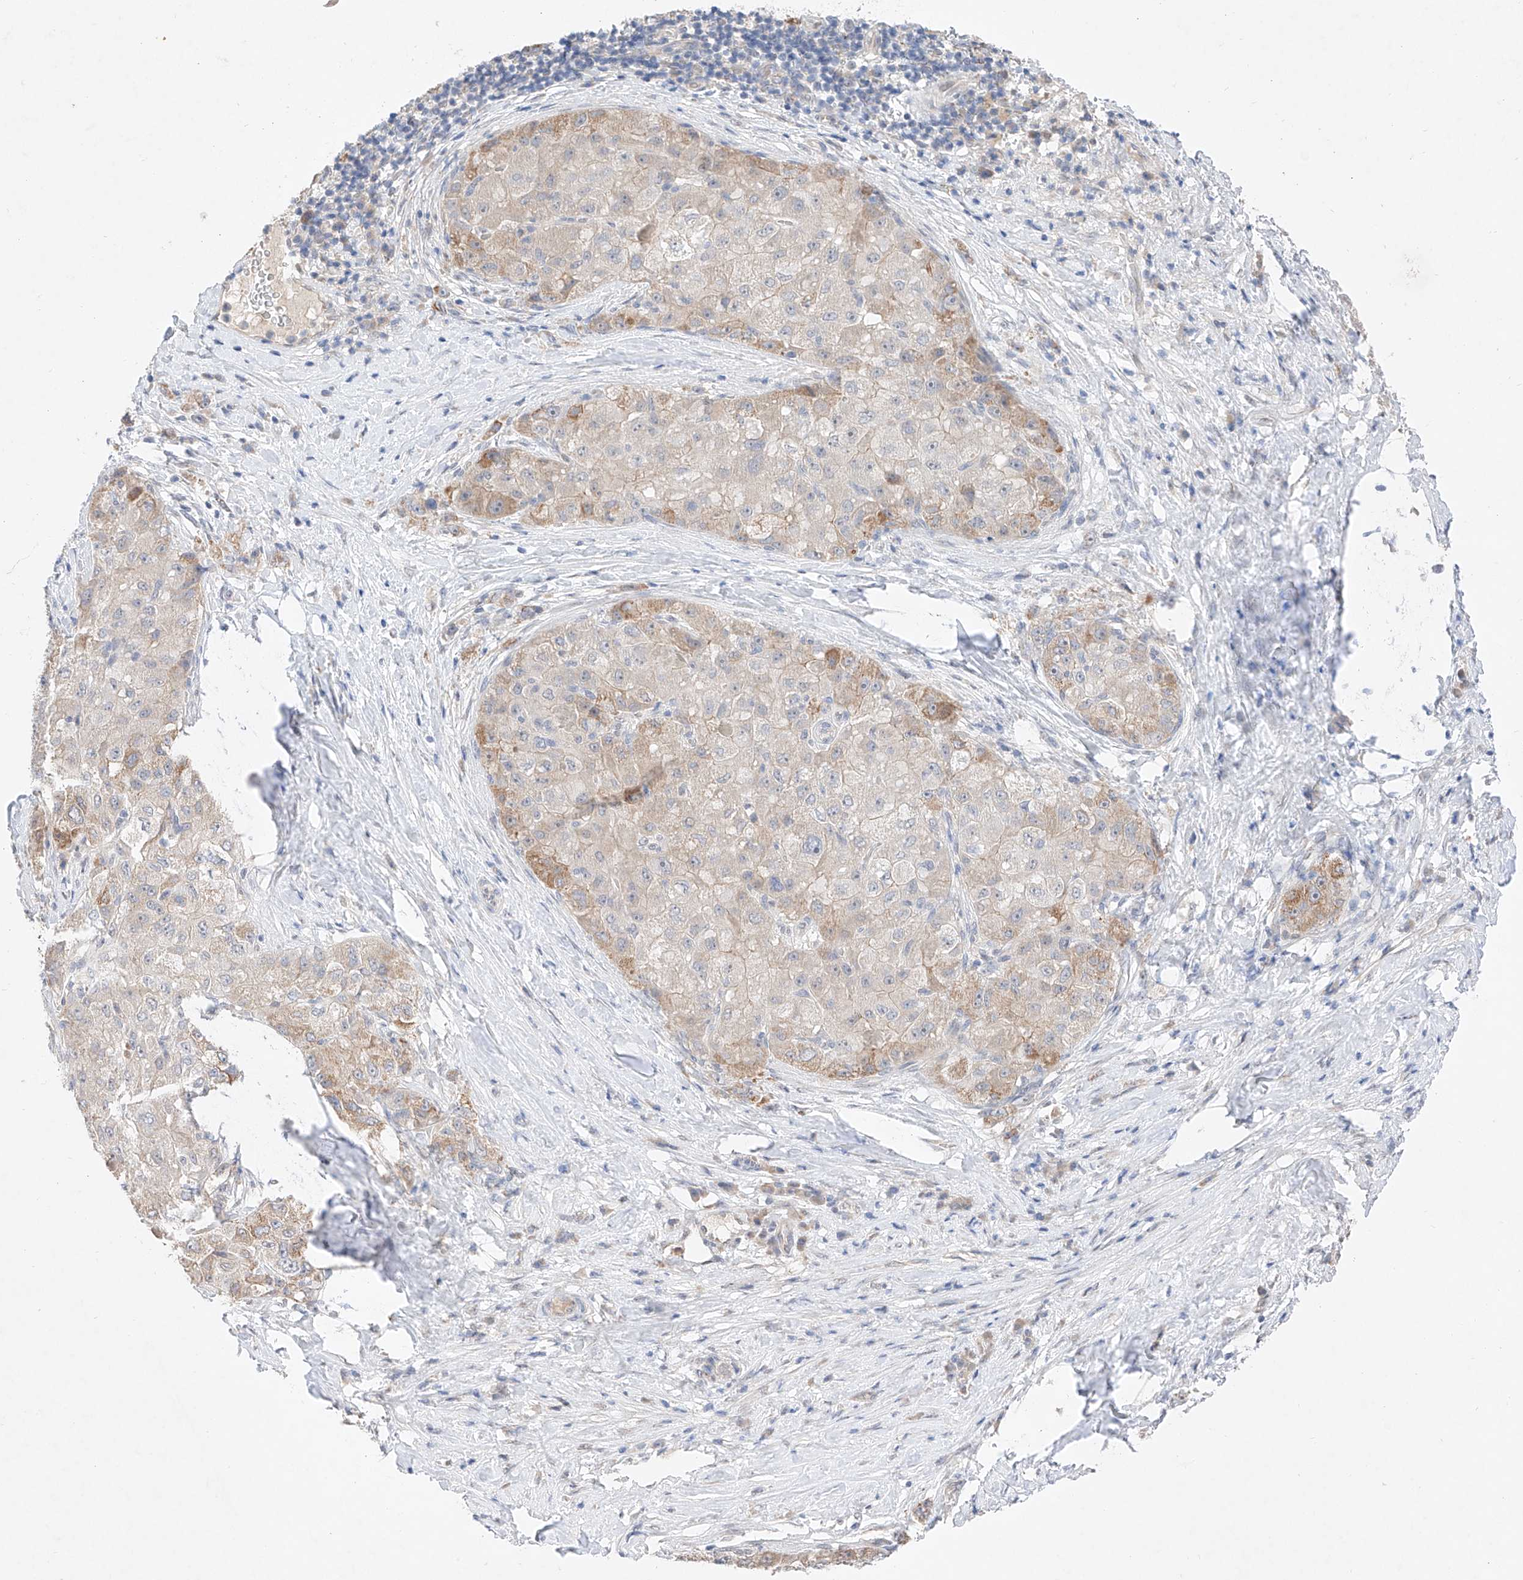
{"staining": {"intensity": "moderate", "quantity": "<25%", "location": "cytoplasmic/membranous"}, "tissue": "liver cancer", "cell_type": "Tumor cells", "image_type": "cancer", "snomed": [{"axis": "morphology", "description": "Carcinoma, Hepatocellular, NOS"}, {"axis": "topography", "description": "Liver"}], "caption": "This is a photomicrograph of immunohistochemistry (IHC) staining of liver cancer, which shows moderate staining in the cytoplasmic/membranous of tumor cells.", "gene": "IL22RA2", "patient": {"sex": "male", "age": 80}}